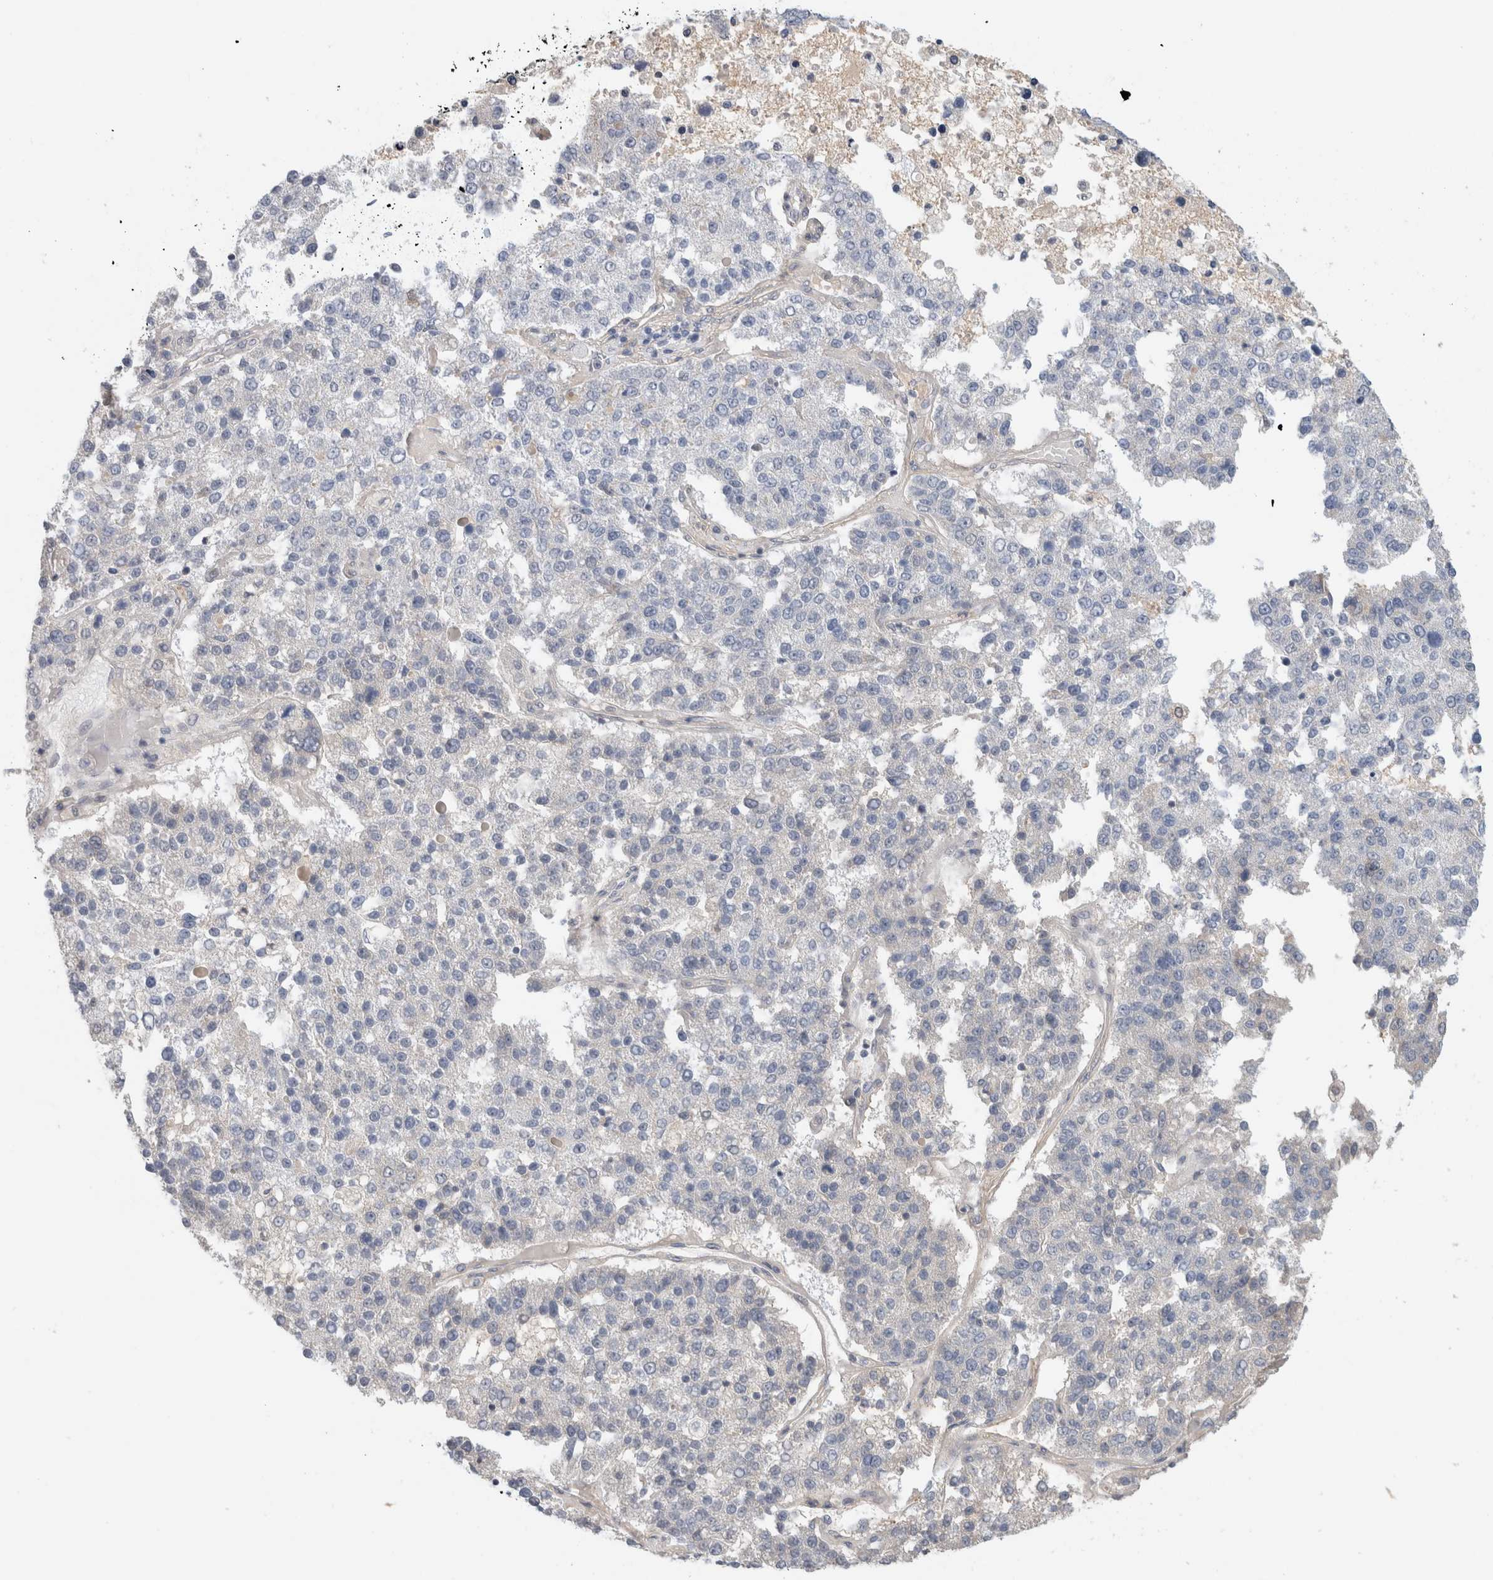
{"staining": {"intensity": "negative", "quantity": "none", "location": "none"}, "tissue": "pancreatic cancer", "cell_type": "Tumor cells", "image_type": "cancer", "snomed": [{"axis": "morphology", "description": "Adenocarcinoma, NOS"}, {"axis": "topography", "description": "Pancreas"}], "caption": "Immunohistochemistry (IHC) photomicrograph of adenocarcinoma (pancreatic) stained for a protein (brown), which exhibits no positivity in tumor cells. (Brightfield microscopy of DAB immunohistochemistry at high magnification).", "gene": "HCN3", "patient": {"sex": "female", "age": 61}}